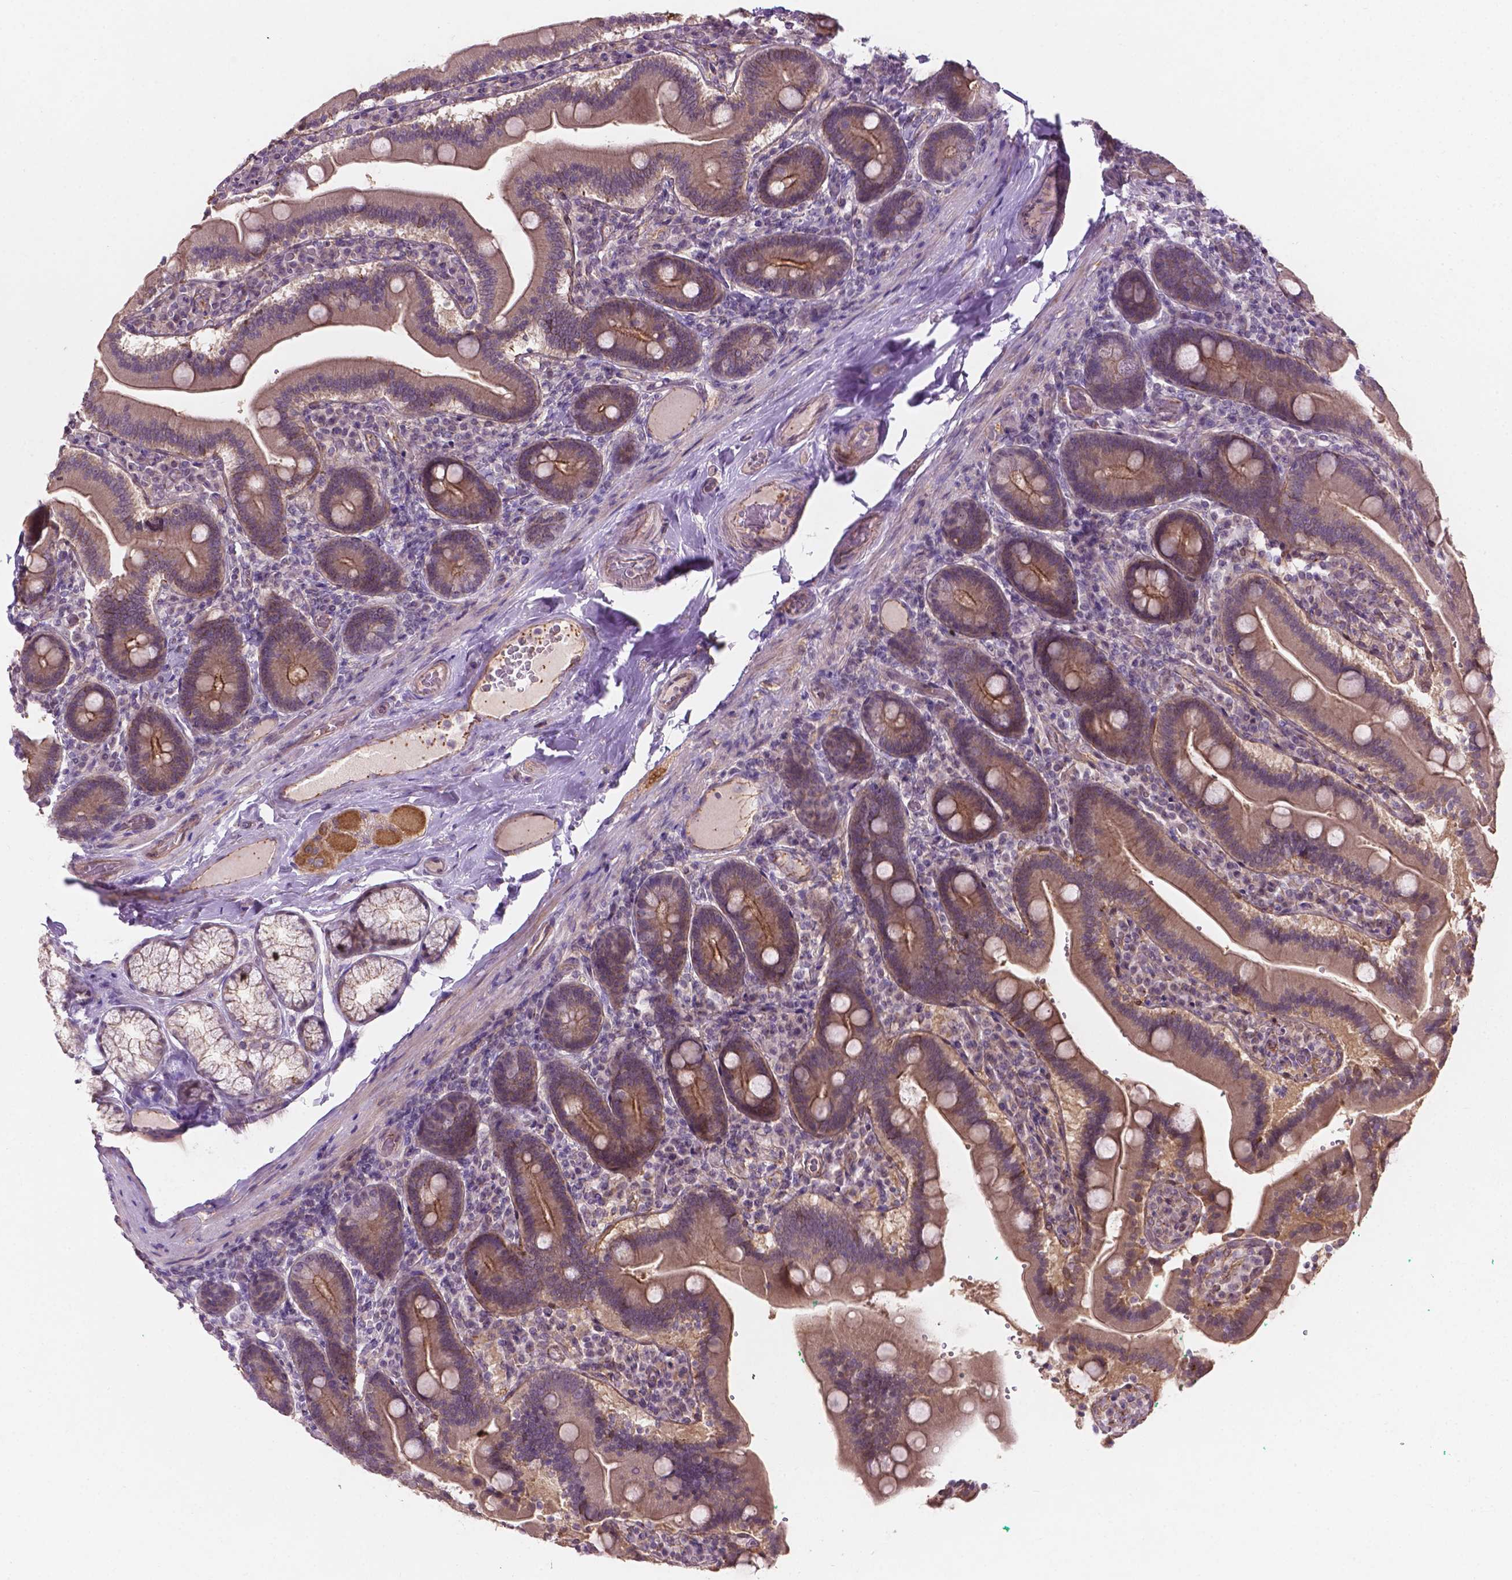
{"staining": {"intensity": "moderate", "quantity": "<25%", "location": "cytoplasmic/membranous"}, "tissue": "duodenum", "cell_type": "Glandular cells", "image_type": "normal", "snomed": [{"axis": "morphology", "description": "Normal tissue, NOS"}, {"axis": "topography", "description": "Duodenum"}], "caption": "Immunohistochemistry (IHC) of benign duodenum exhibits low levels of moderate cytoplasmic/membranous positivity in approximately <25% of glandular cells. The protein is shown in brown color, while the nuclei are stained blue.", "gene": "ARL5C", "patient": {"sex": "female", "age": 62}}